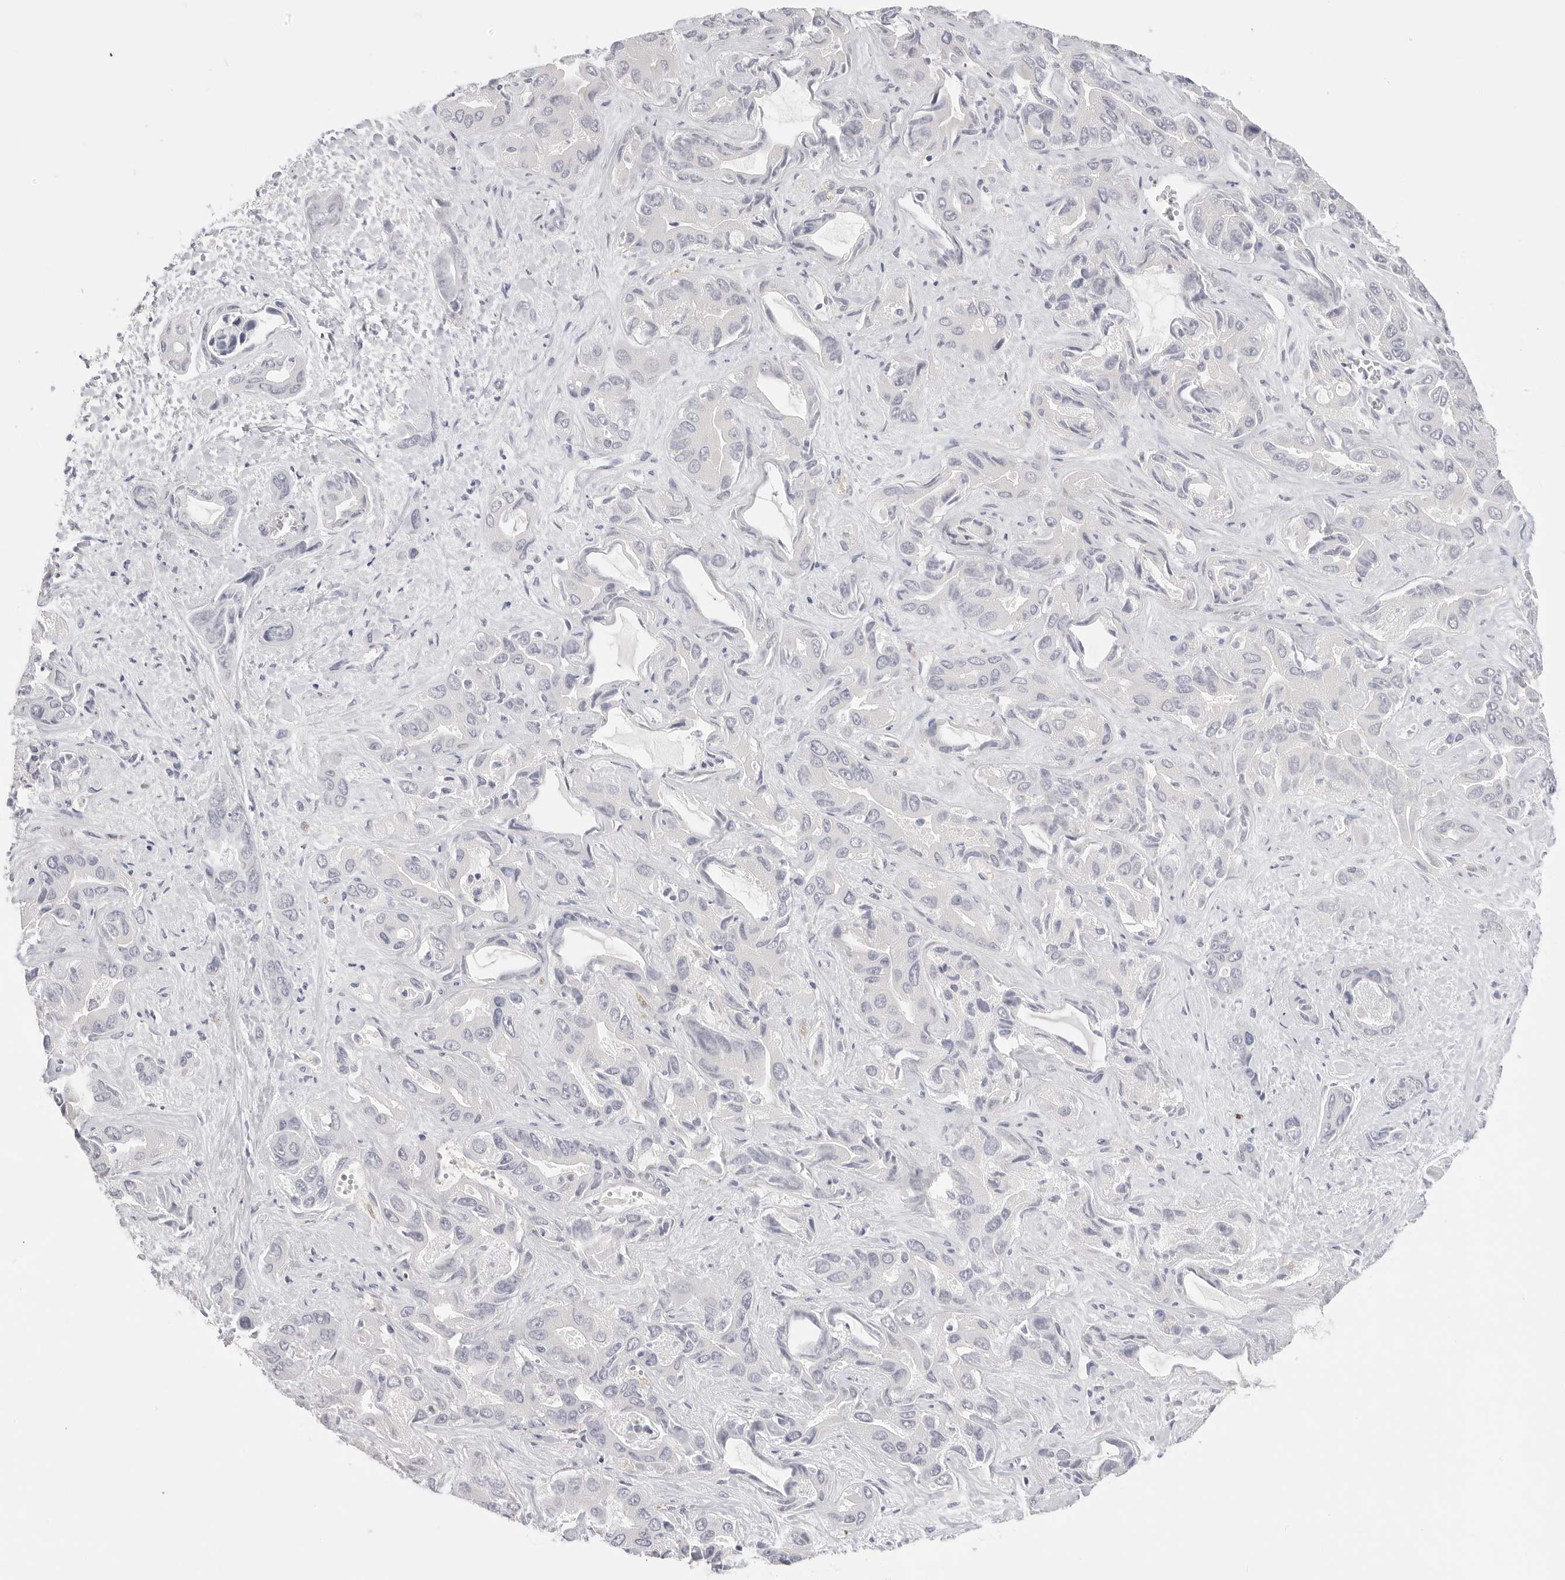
{"staining": {"intensity": "negative", "quantity": "none", "location": "none"}, "tissue": "liver cancer", "cell_type": "Tumor cells", "image_type": "cancer", "snomed": [{"axis": "morphology", "description": "Cholangiocarcinoma"}, {"axis": "topography", "description": "Liver"}], "caption": "A high-resolution histopathology image shows IHC staining of liver cancer, which shows no significant expression in tumor cells.", "gene": "FBN2", "patient": {"sex": "female", "age": 52}}